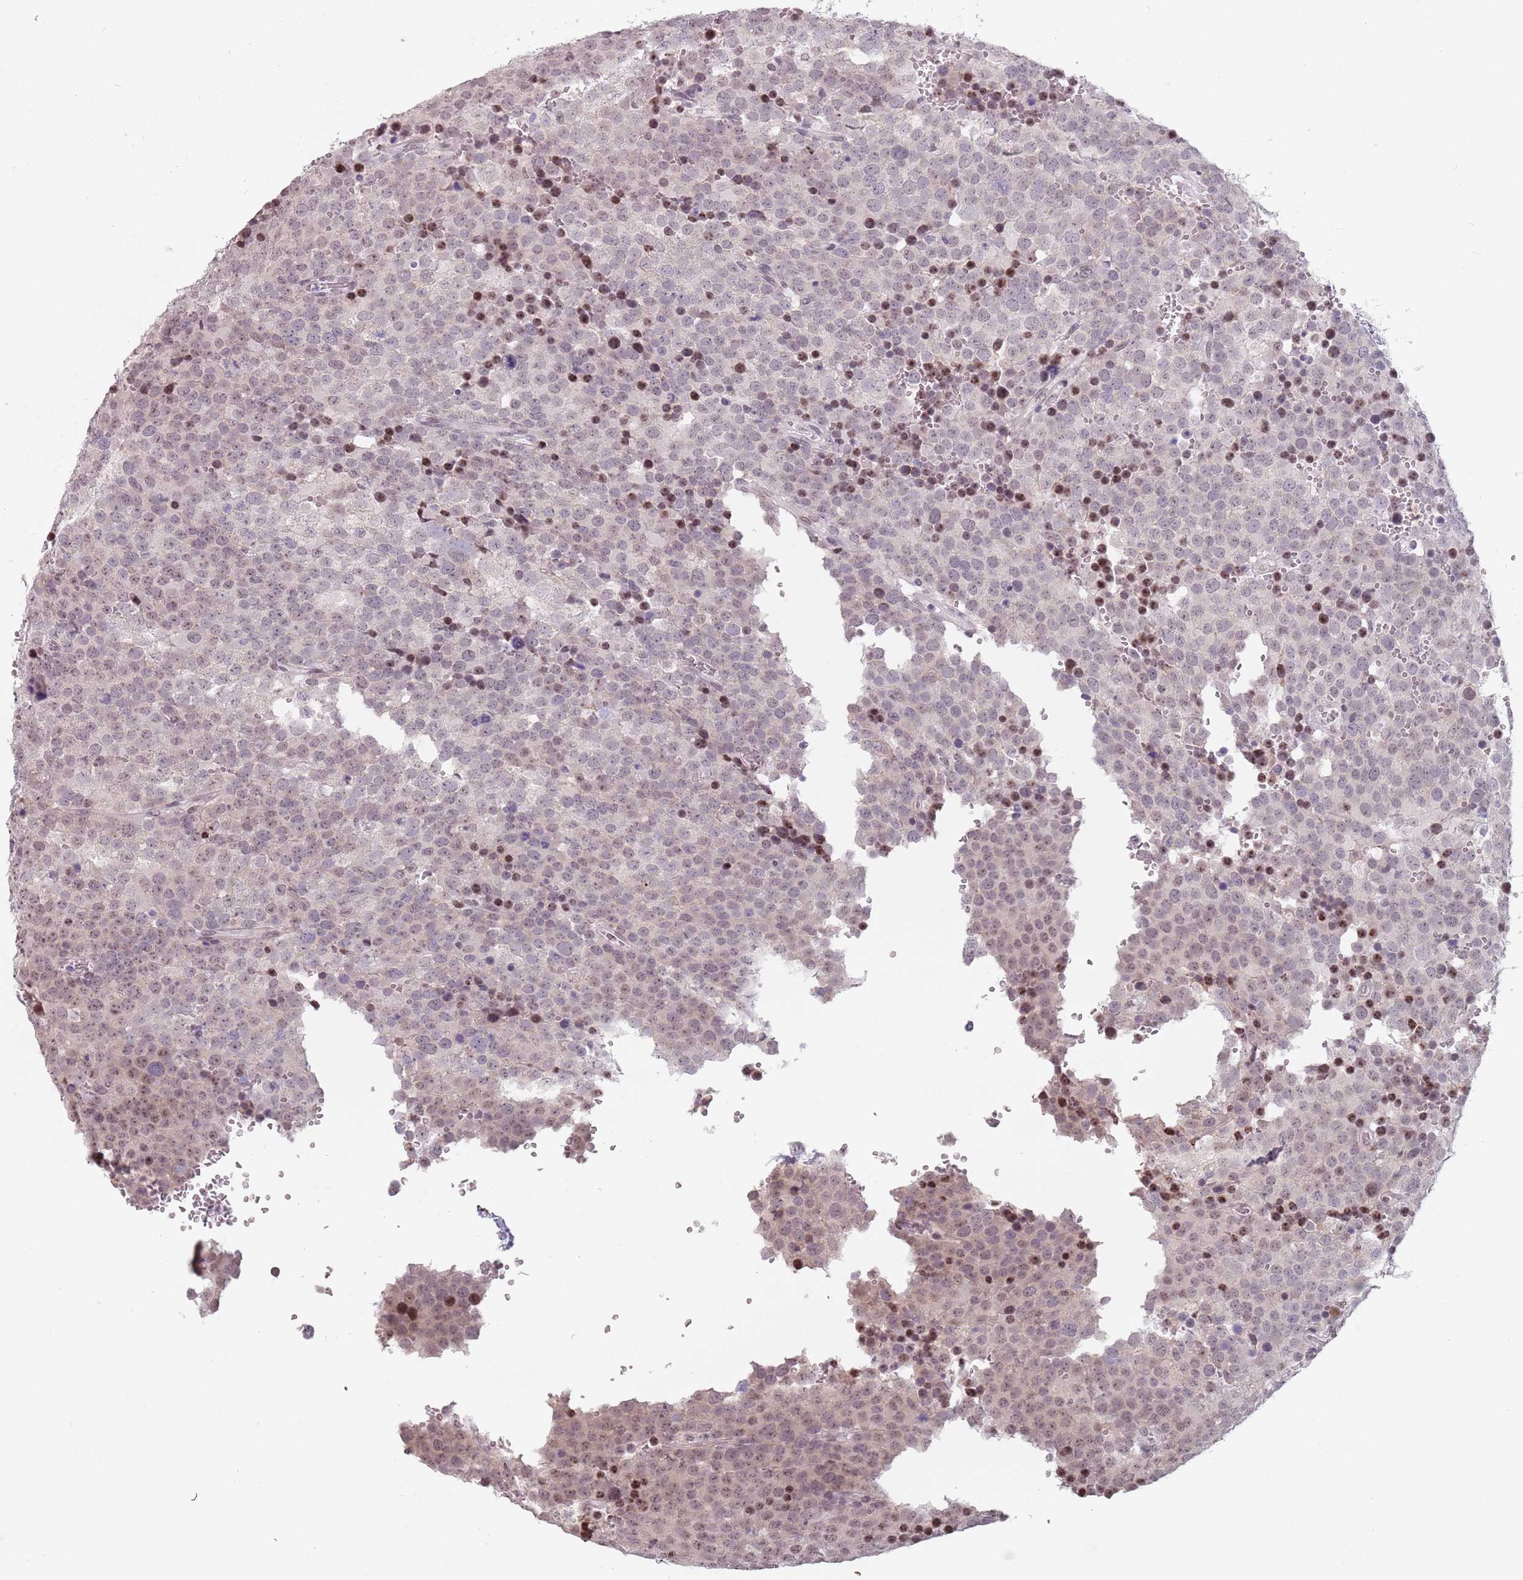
{"staining": {"intensity": "moderate", "quantity": "<25%", "location": "nuclear"}, "tissue": "testis cancer", "cell_type": "Tumor cells", "image_type": "cancer", "snomed": [{"axis": "morphology", "description": "Seminoma, NOS"}, {"axis": "topography", "description": "Testis"}], "caption": "This histopathology image shows immunohistochemistry (IHC) staining of human testis seminoma, with low moderate nuclear staining in about <25% of tumor cells.", "gene": "PTCHD1", "patient": {"sex": "male", "age": 71}}